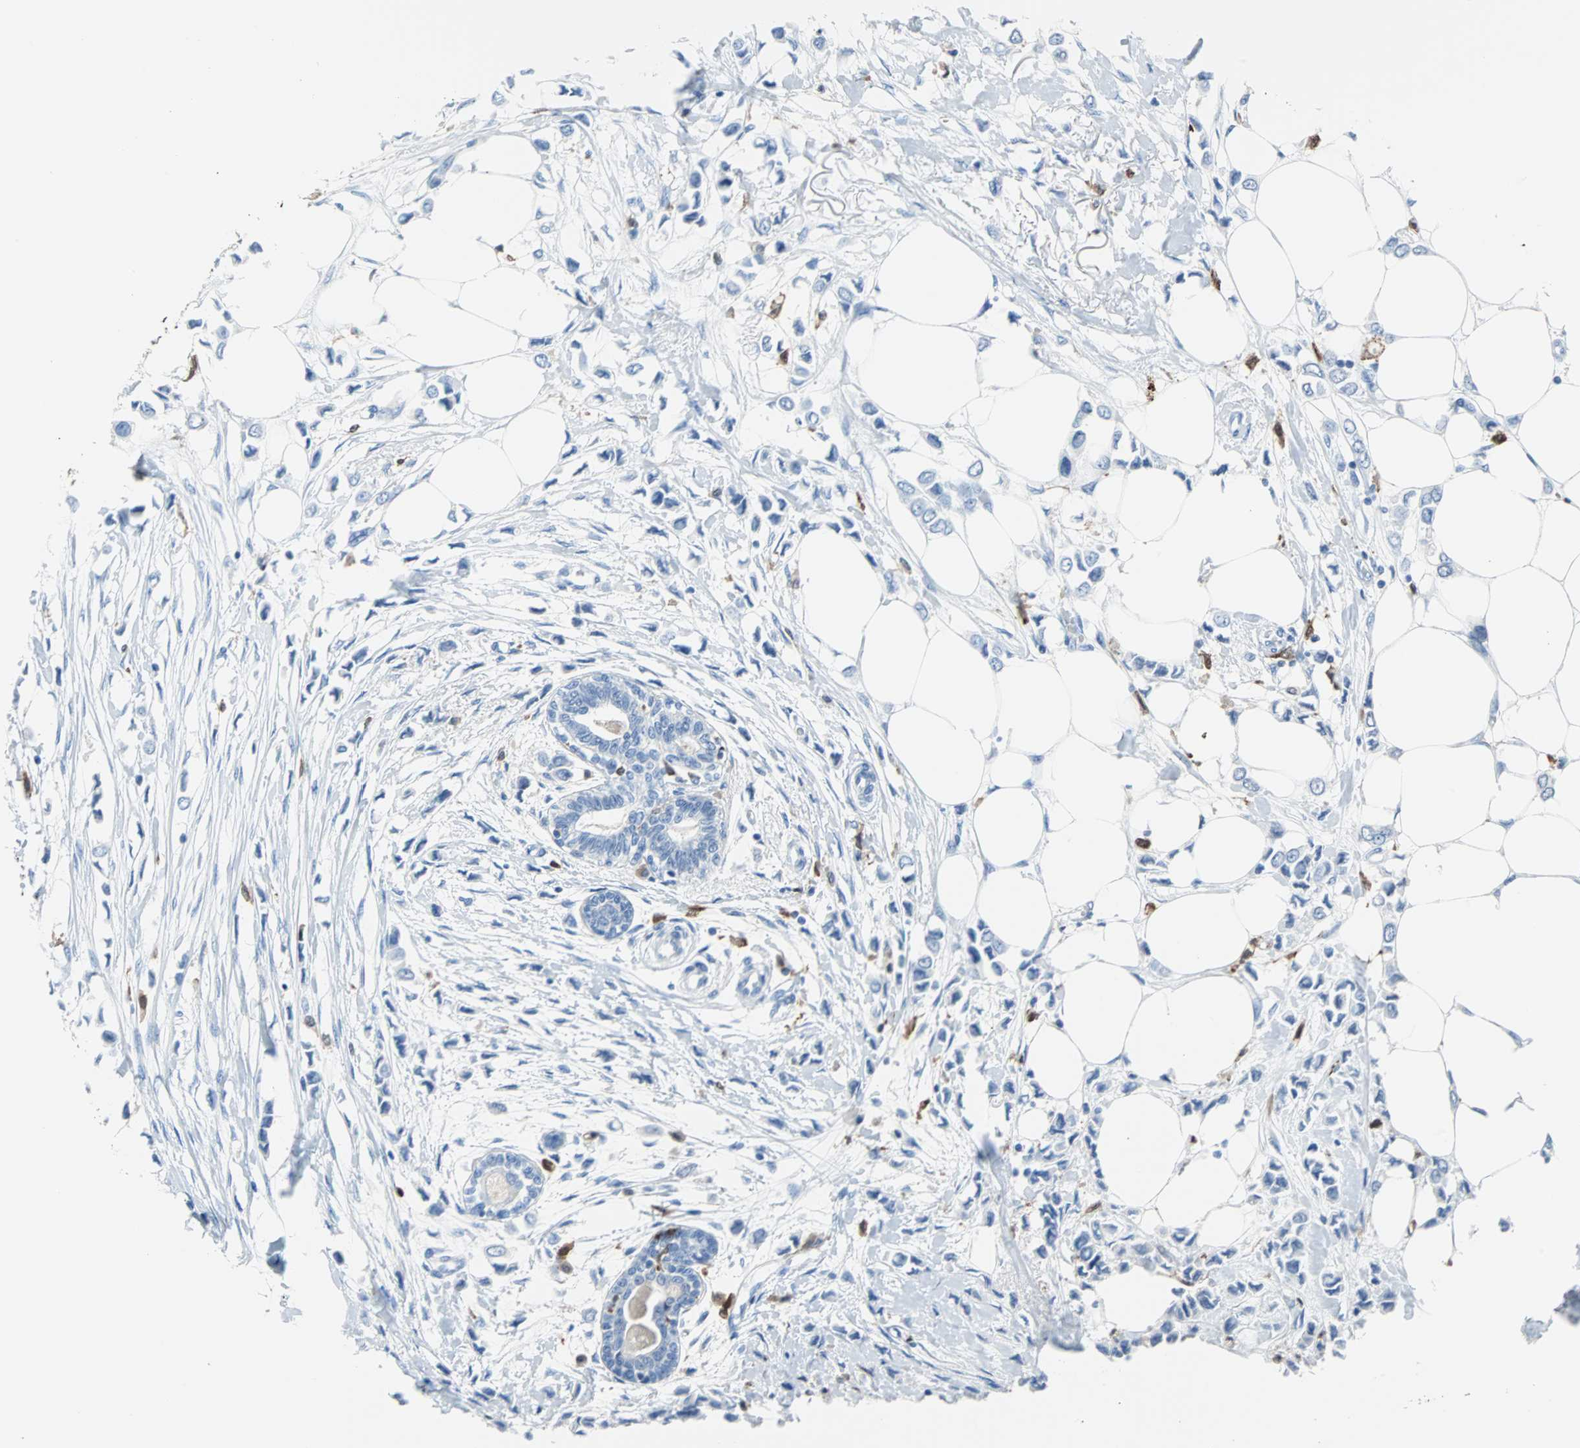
{"staining": {"intensity": "negative", "quantity": "none", "location": "none"}, "tissue": "breast cancer", "cell_type": "Tumor cells", "image_type": "cancer", "snomed": [{"axis": "morphology", "description": "Lobular carcinoma"}, {"axis": "topography", "description": "Breast"}], "caption": "Micrograph shows no protein positivity in tumor cells of lobular carcinoma (breast) tissue.", "gene": "SYK", "patient": {"sex": "female", "age": 51}}